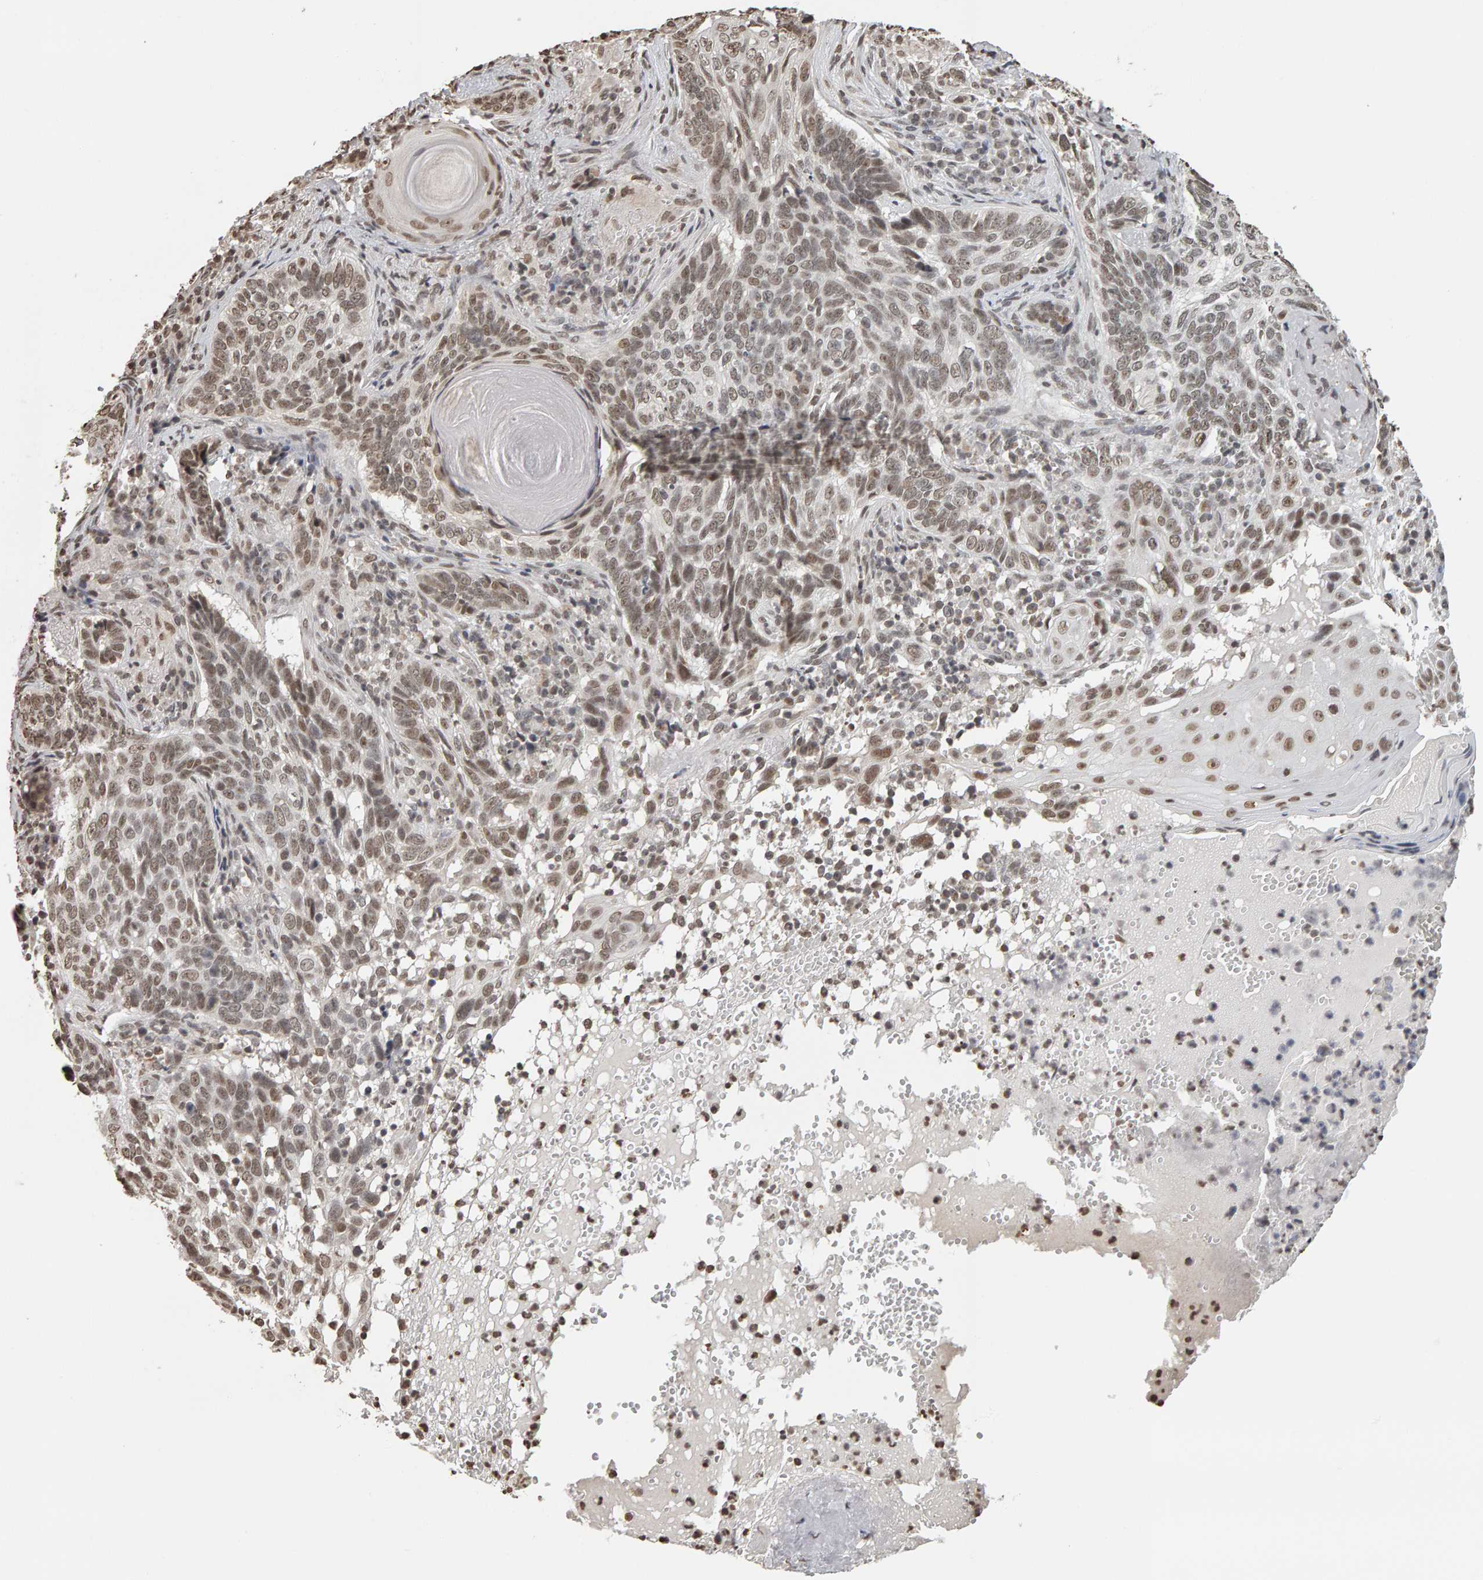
{"staining": {"intensity": "moderate", "quantity": ">75%", "location": "nuclear"}, "tissue": "skin cancer", "cell_type": "Tumor cells", "image_type": "cancer", "snomed": [{"axis": "morphology", "description": "Basal cell carcinoma"}, {"axis": "topography", "description": "Skin"}], "caption": "A medium amount of moderate nuclear positivity is present in approximately >75% of tumor cells in skin cancer tissue.", "gene": "AFF4", "patient": {"sex": "female", "age": 89}}